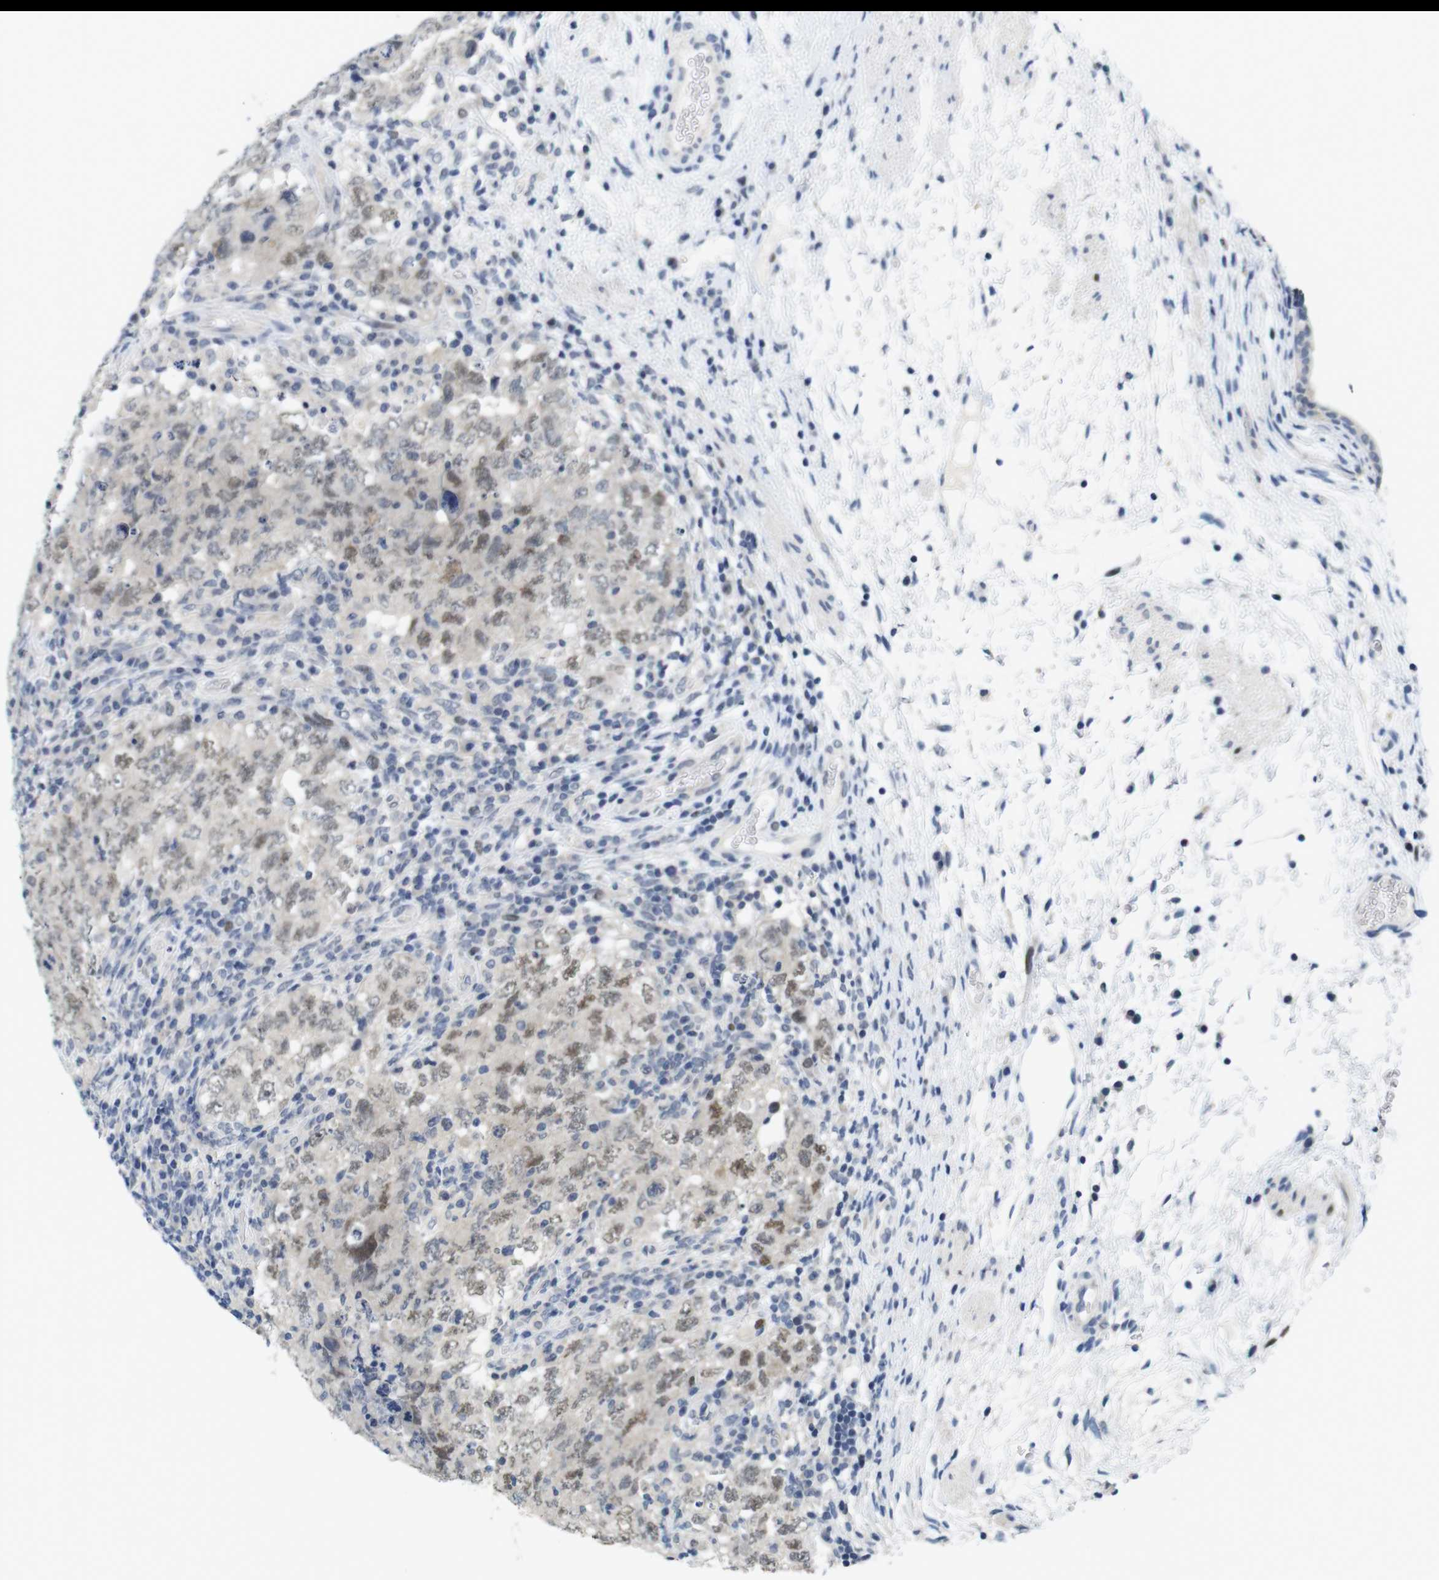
{"staining": {"intensity": "weak", "quantity": ">75%", "location": "nuclear"}, "tissue": "testis cancer", "cell_type": "Tumor cells", "image_type": "cancer", "snomed": [{"axis": "morphology", "description": "Carcinoma, Embryonal, NOS"}, {"axis": "topography", "description": "Testis"}], "caption": "Immunohistochemical staining of human testis cancer (embryonal carcinoma) demonstrates low levels of weak nuclear expression in approximately >75% of tumor cells.", "gene": "SKP2", "patient": {"sex": "male", "age": 26}}